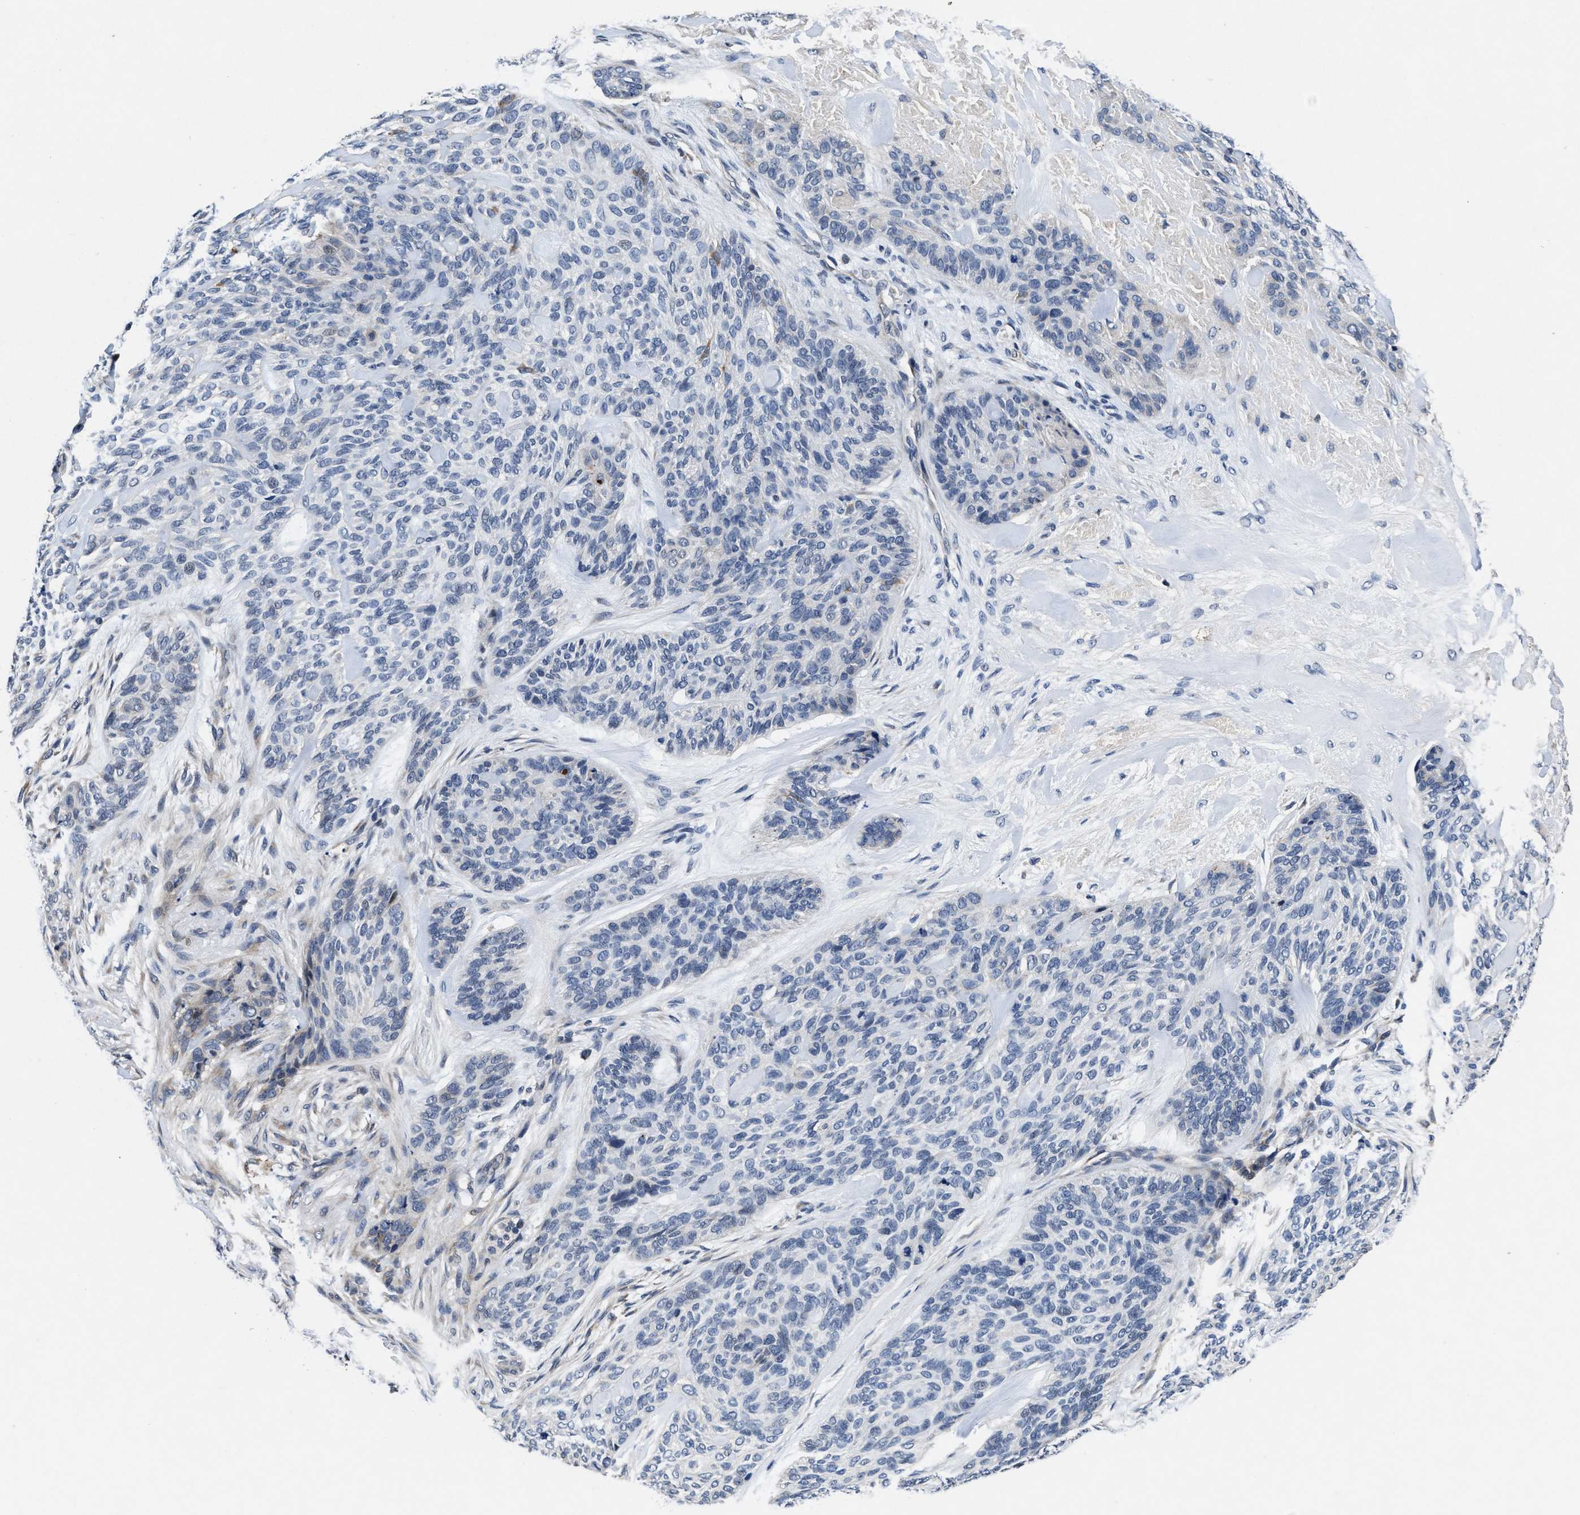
{"staining": {"intensity": "negative", "quantity": "none", "location": "none"}, "tissue": "skin cancer", "cell_type": "Tumor cells", "image_type": "cancer", "snomed": [{"axis": "morphology", "description": "Basal cell carcinoma"}, {"axis": "topography", "description": "Skin"}], "caption": "High magnification brightfield microscopy of basal cell carcinoma (skin) stained with DAB (brown) and counterstained with hematoxylin (blue): tumor cells show no significant staining.", "gene": "TMEM53", "patient": {"sex": "male", "age": 55}}